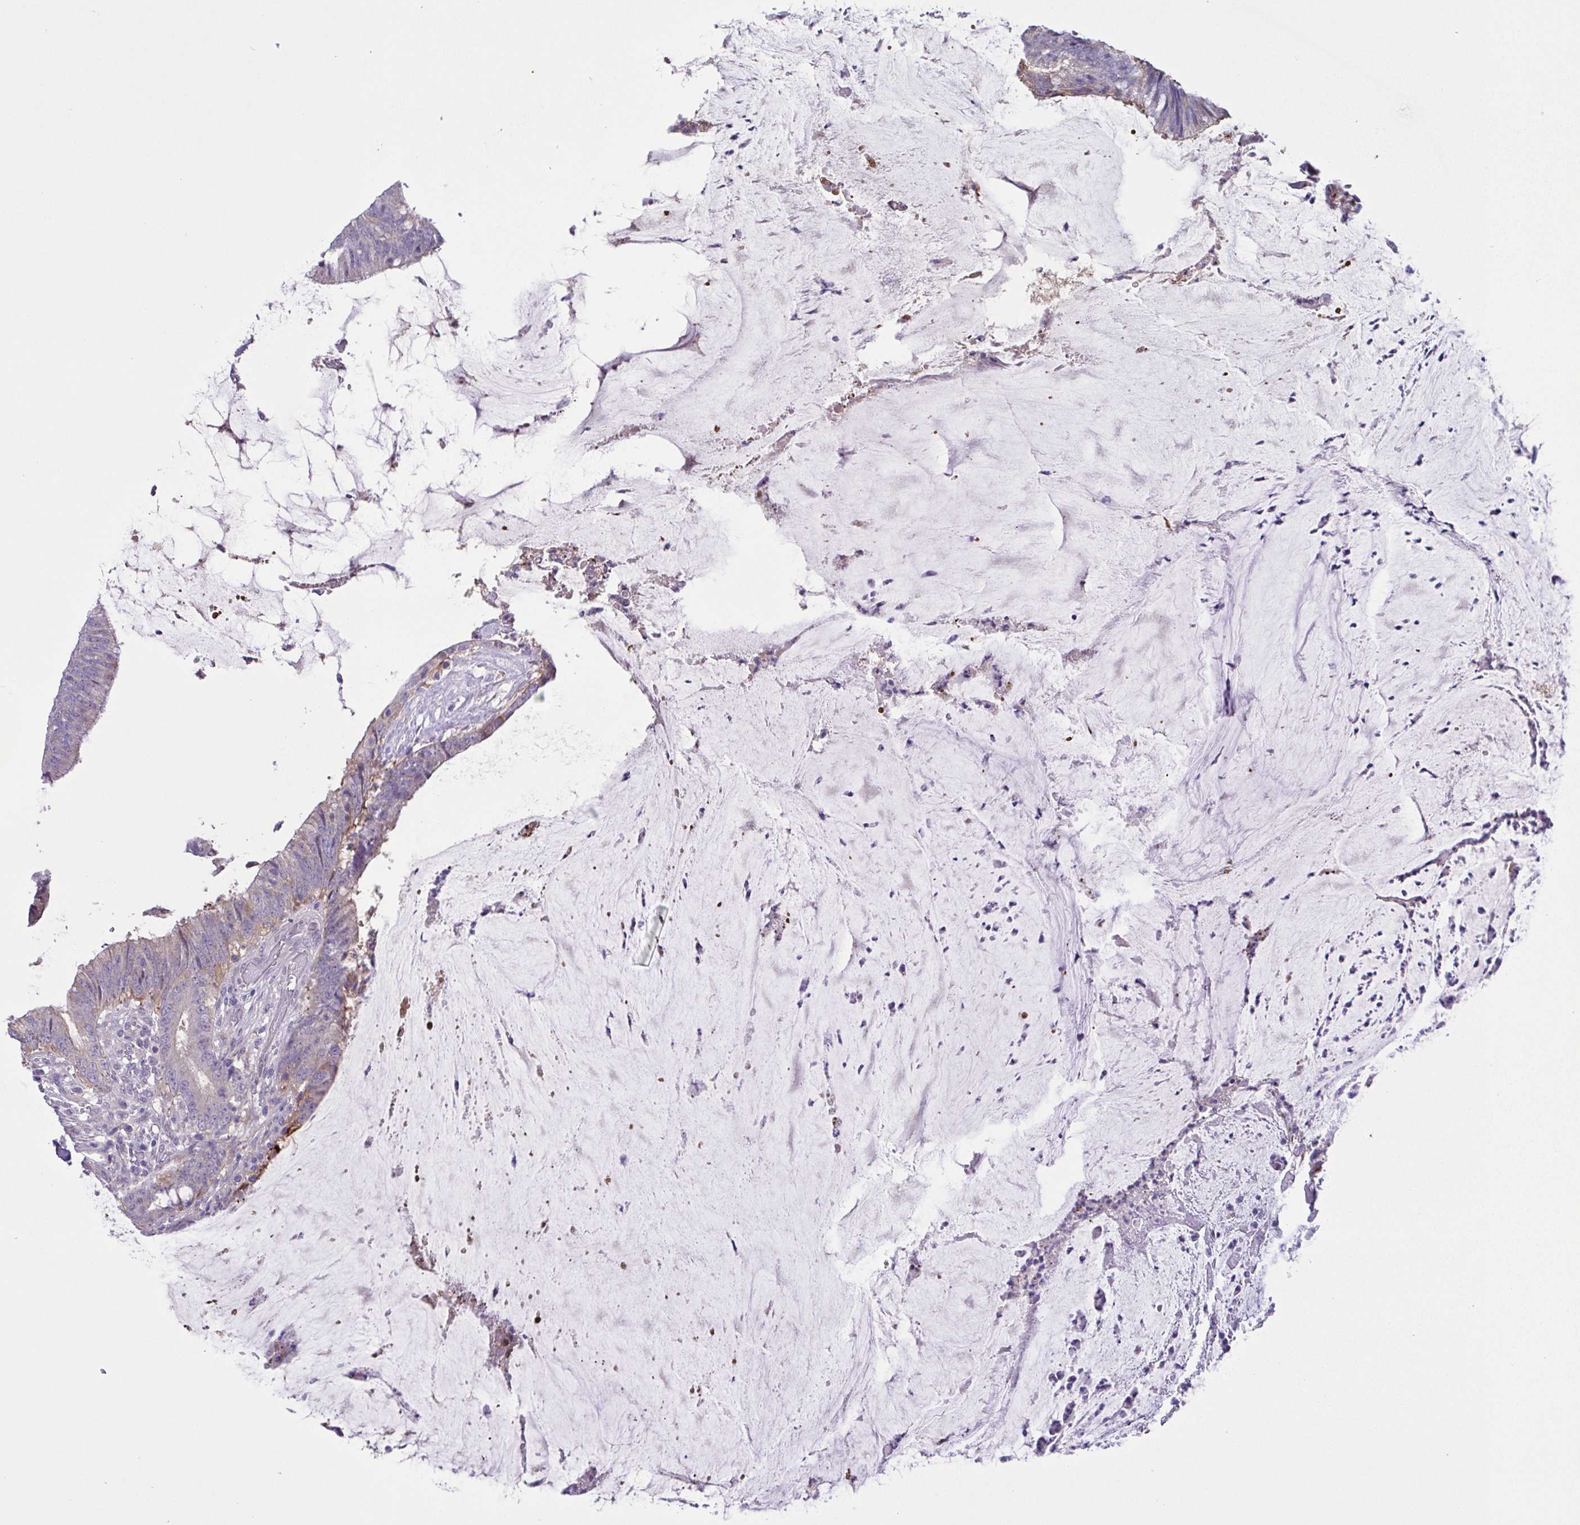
{"staining": {"intensity": "moderate", "quantity": "<25%", "location": "cytoplasmic/membranous"}, "tissue": "colorectal cancer", "cell_type": "Tumor cells", "image_type": "cancer", "snomed": [{"axis": "morphology", "description": "Adenocarcinoma, NOS"}, {"axis": "topography", "description": "Colon"}], "caption": "Immunohistochemical staining of human adenocarcinoma (colorectal) exhibits moderate cytoplasmic/membranous protein staining in about <25% of tumor cells.", "gene": "DCLK2", "patient": {"sex": "female", "age": 43}}